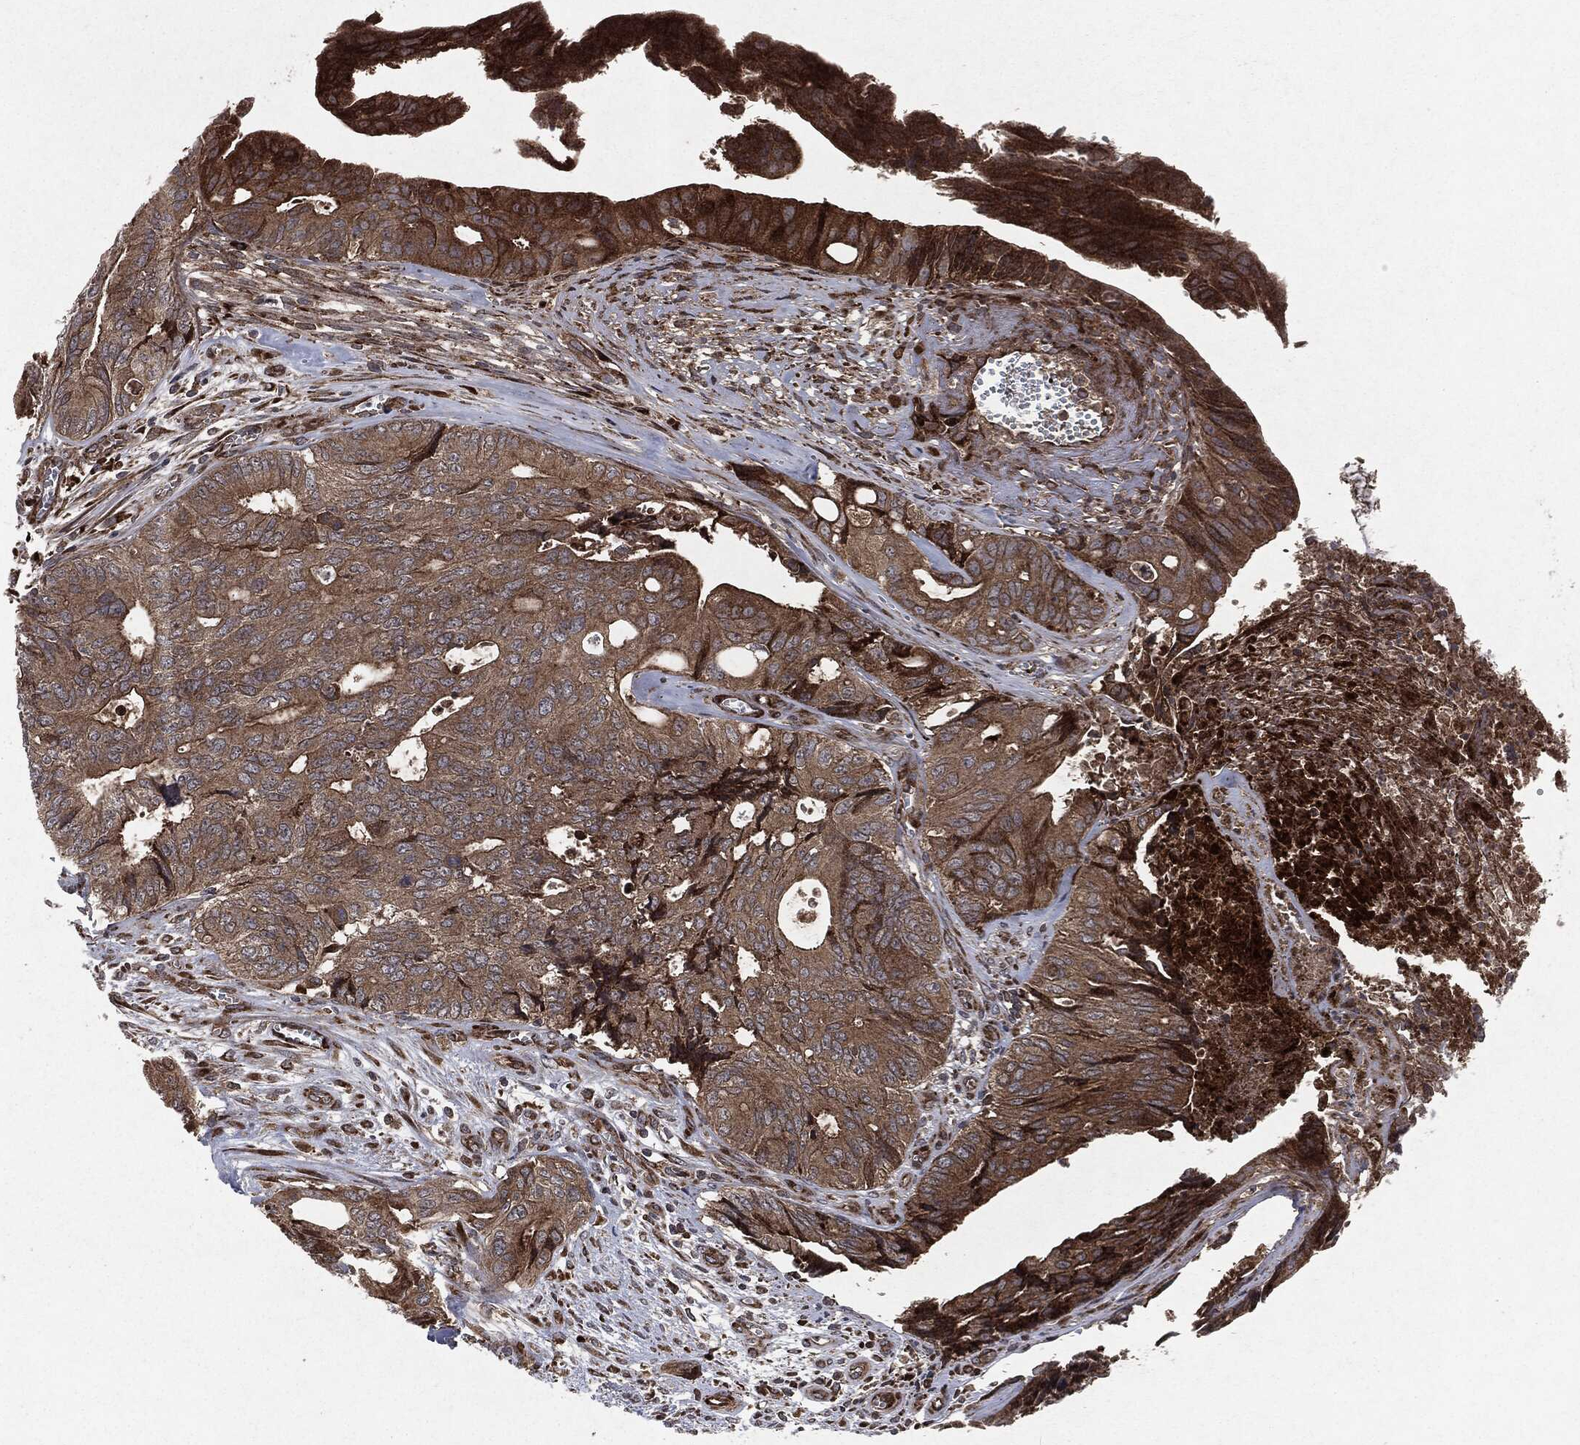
{"staining": {"intensity": "strong", "quantity": "25%-75%", "location": "cytoplasmic/membranous"}, "tissue": "colorectal cancer", "cell_type": "Tumor cells", "image_type": "cancer", "snomed": [{"axis": "morphology", "description": "Normal tissue, NOS"}, {"axis": "morphology", "description": "Adenocarcinoma, NOS"}, {"axis": "topography", "description": "Colon"}], "caption": "An image of human colorectal cancer stained for a protein displays strong cytoplasmic/membranous brown staining in tumor cells. Nuclei are stained in blue.", "gene": "RAF1", "patient": {"sex": "male", "age": 65}}